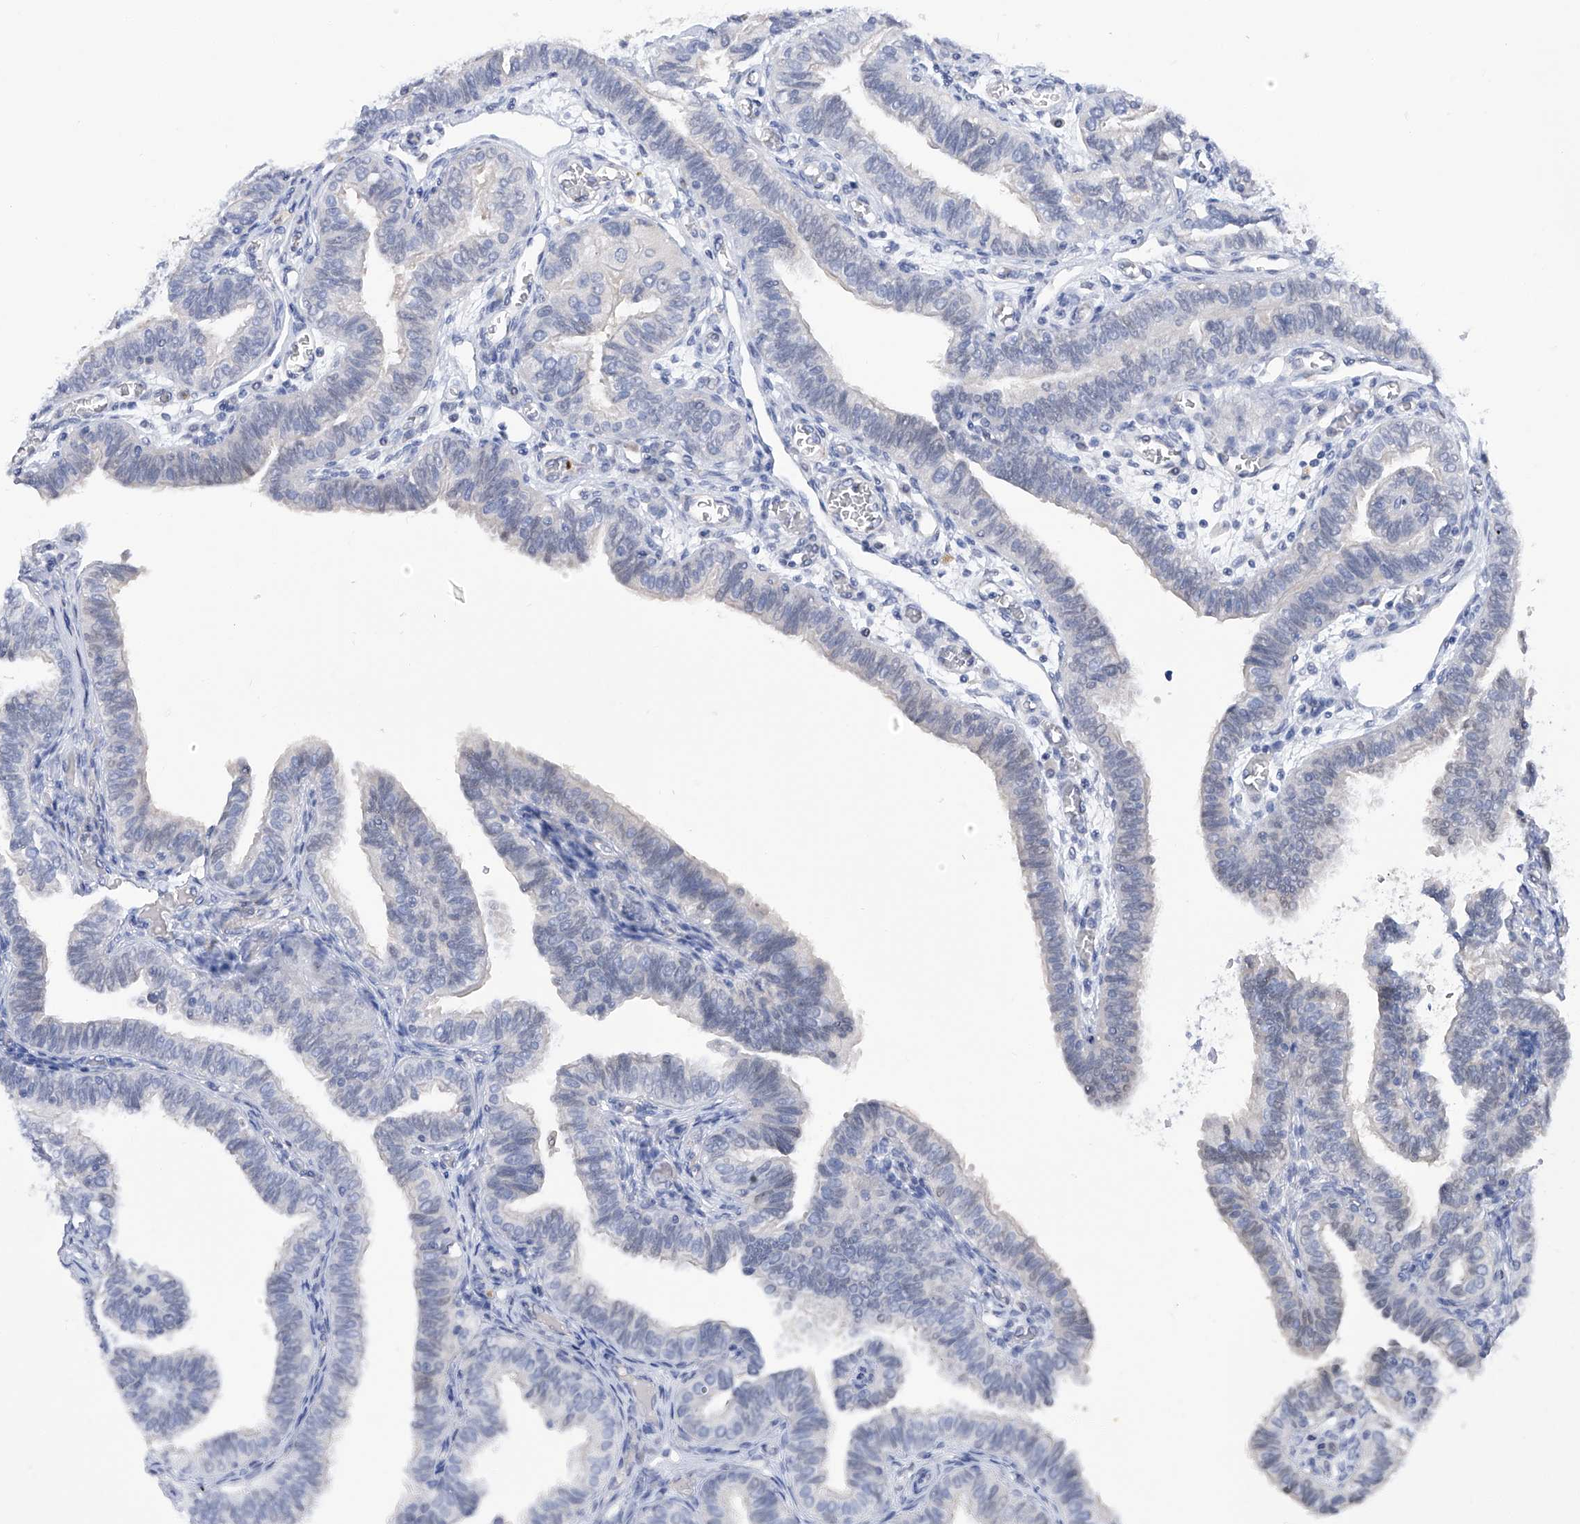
{"staining": {"intensity": "moderate", "quantity": "<25%", "location": "nuclear"}, "tissue": "fallopian tube", "cell_type": "Glandular cells", "image_type": "normal", "snomed": [{"axis": "morphology", "description": "Normal tissue, NOS"}, {"axis": "topography", "description": "Fallopian tube"}], "caption": "Glandular cells show low levels of moderate nuclear positivity in about <25% of cells in normal human fallopian tube. The protein of interest is stained brown, and the nuclei are stained in blue (DAB IHC with brightfield microscopy, high magnification).", "gene": "PHF20", "patient": {"sex": "female", "age": 39}}